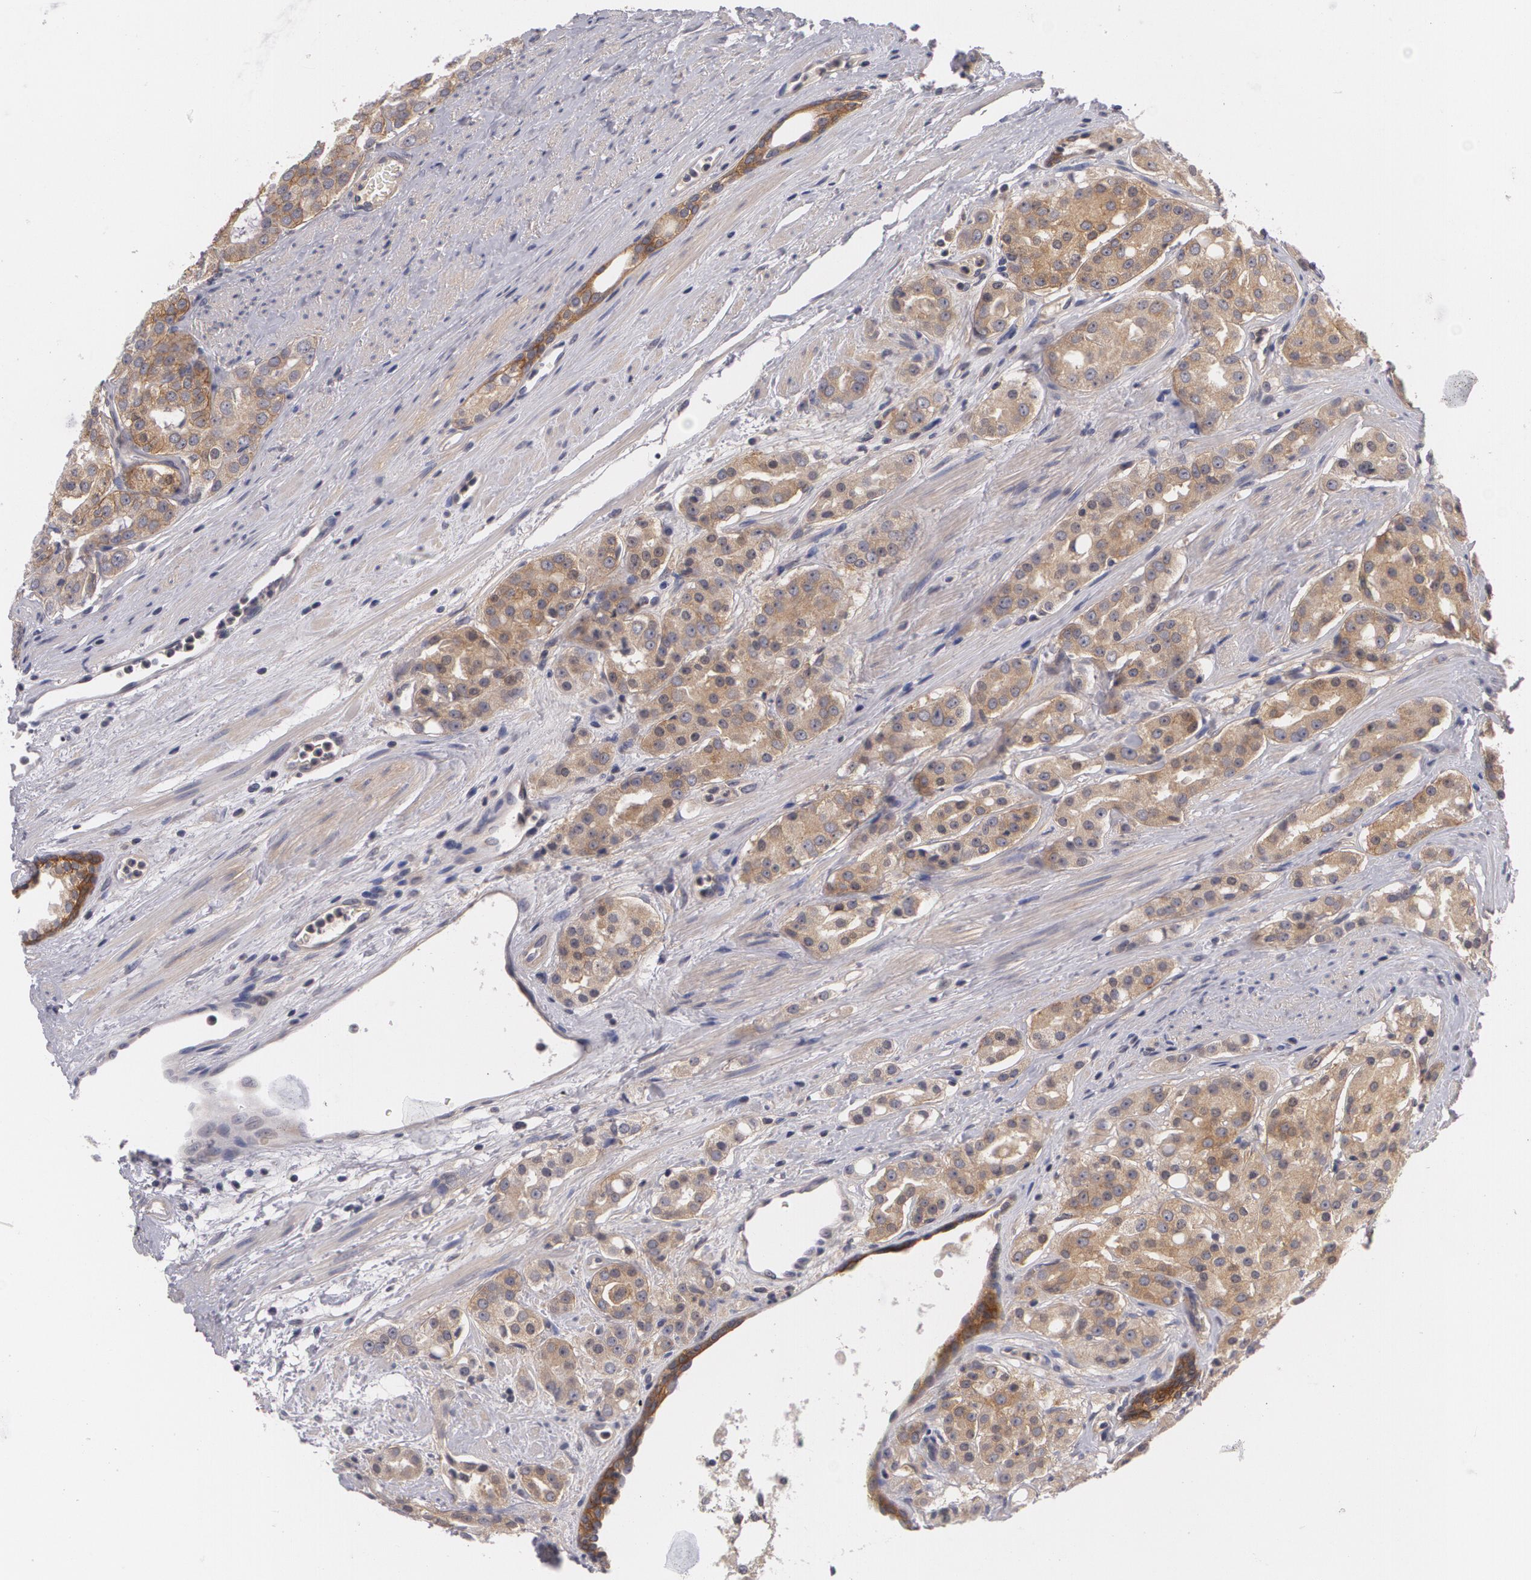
{"staining": {"intensity": "moderate", "quantity": ">75%", "location": "cytoplasmic/membranous"}, "tissue": "prostate cancer", "cell_type": "Tumor cells", "image_type": "cancer", "snomed": [{"axis": "morphology", "description": "Adenocarcinoma, High grade"}, {"axis": "topography", "description": "Prostate"}], "caption": "Brown immunohistochemical staining in human prostate cancer (adenocarcinoma (high-grade)) displays moderate cytoplasmic/membranous expression in approximately >75% of tumor cells.", "gene": "CASK", "patient": {"sex": "male", "age": 64}}